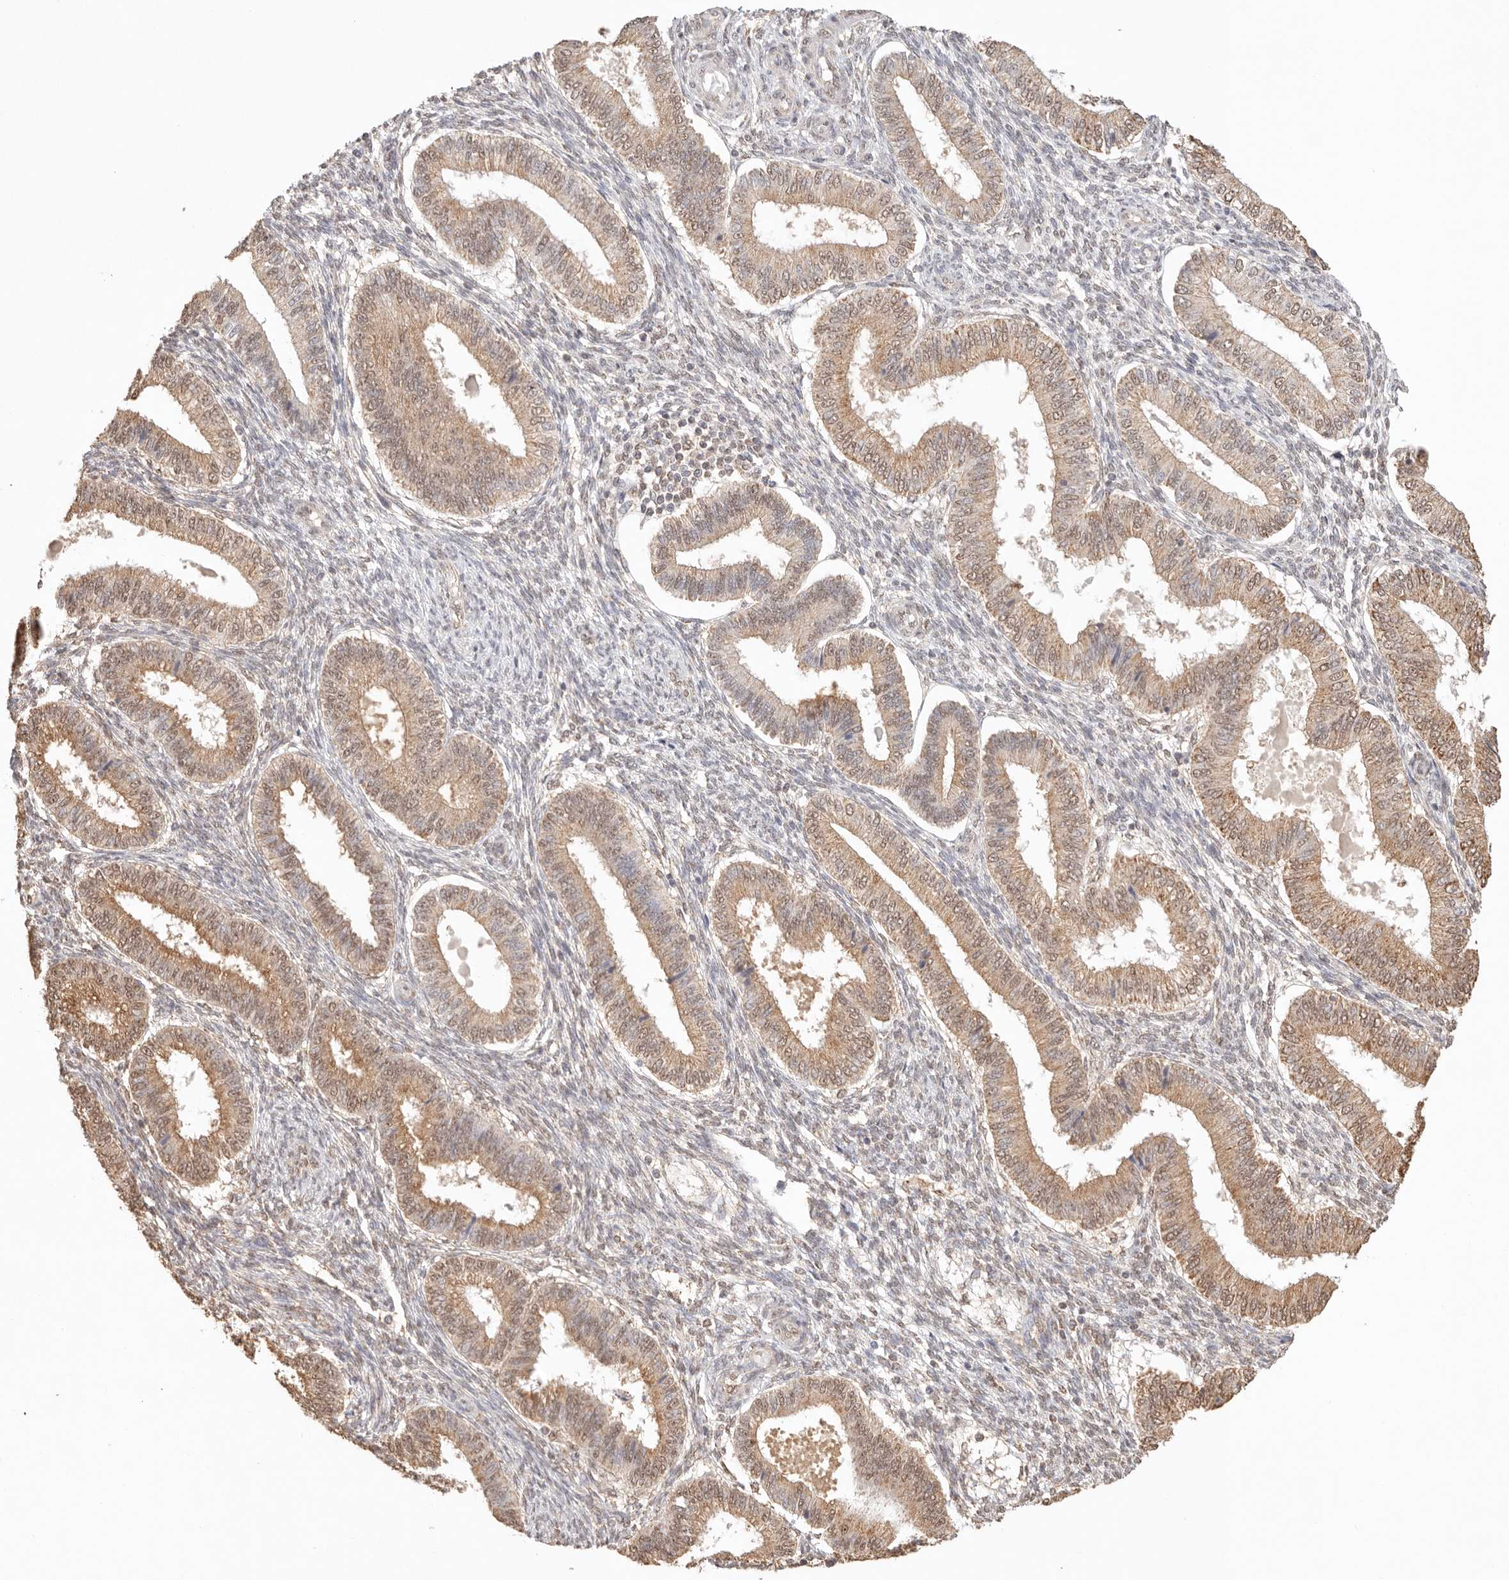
{"staining": {"intensity": "moderate", "quantity": "<25%", "location": "nuclear"}, "tissue": "endometrium", "cell_type": "Cells in endometrial stroma", "image_type": "normal", "snomed": [{"axis": "morphology", "description": "Normal tissue, NOS"}, {"axis": "topography", "description": "Endometrium"}], "caption": "Immunohistochemical staining of benign human endometrium displays moderate nuclear protein positivity in about <25% of cells in endometrial stroma.", "gene": "IL1R2", "patient": {"sex": "female", "age": 39}}